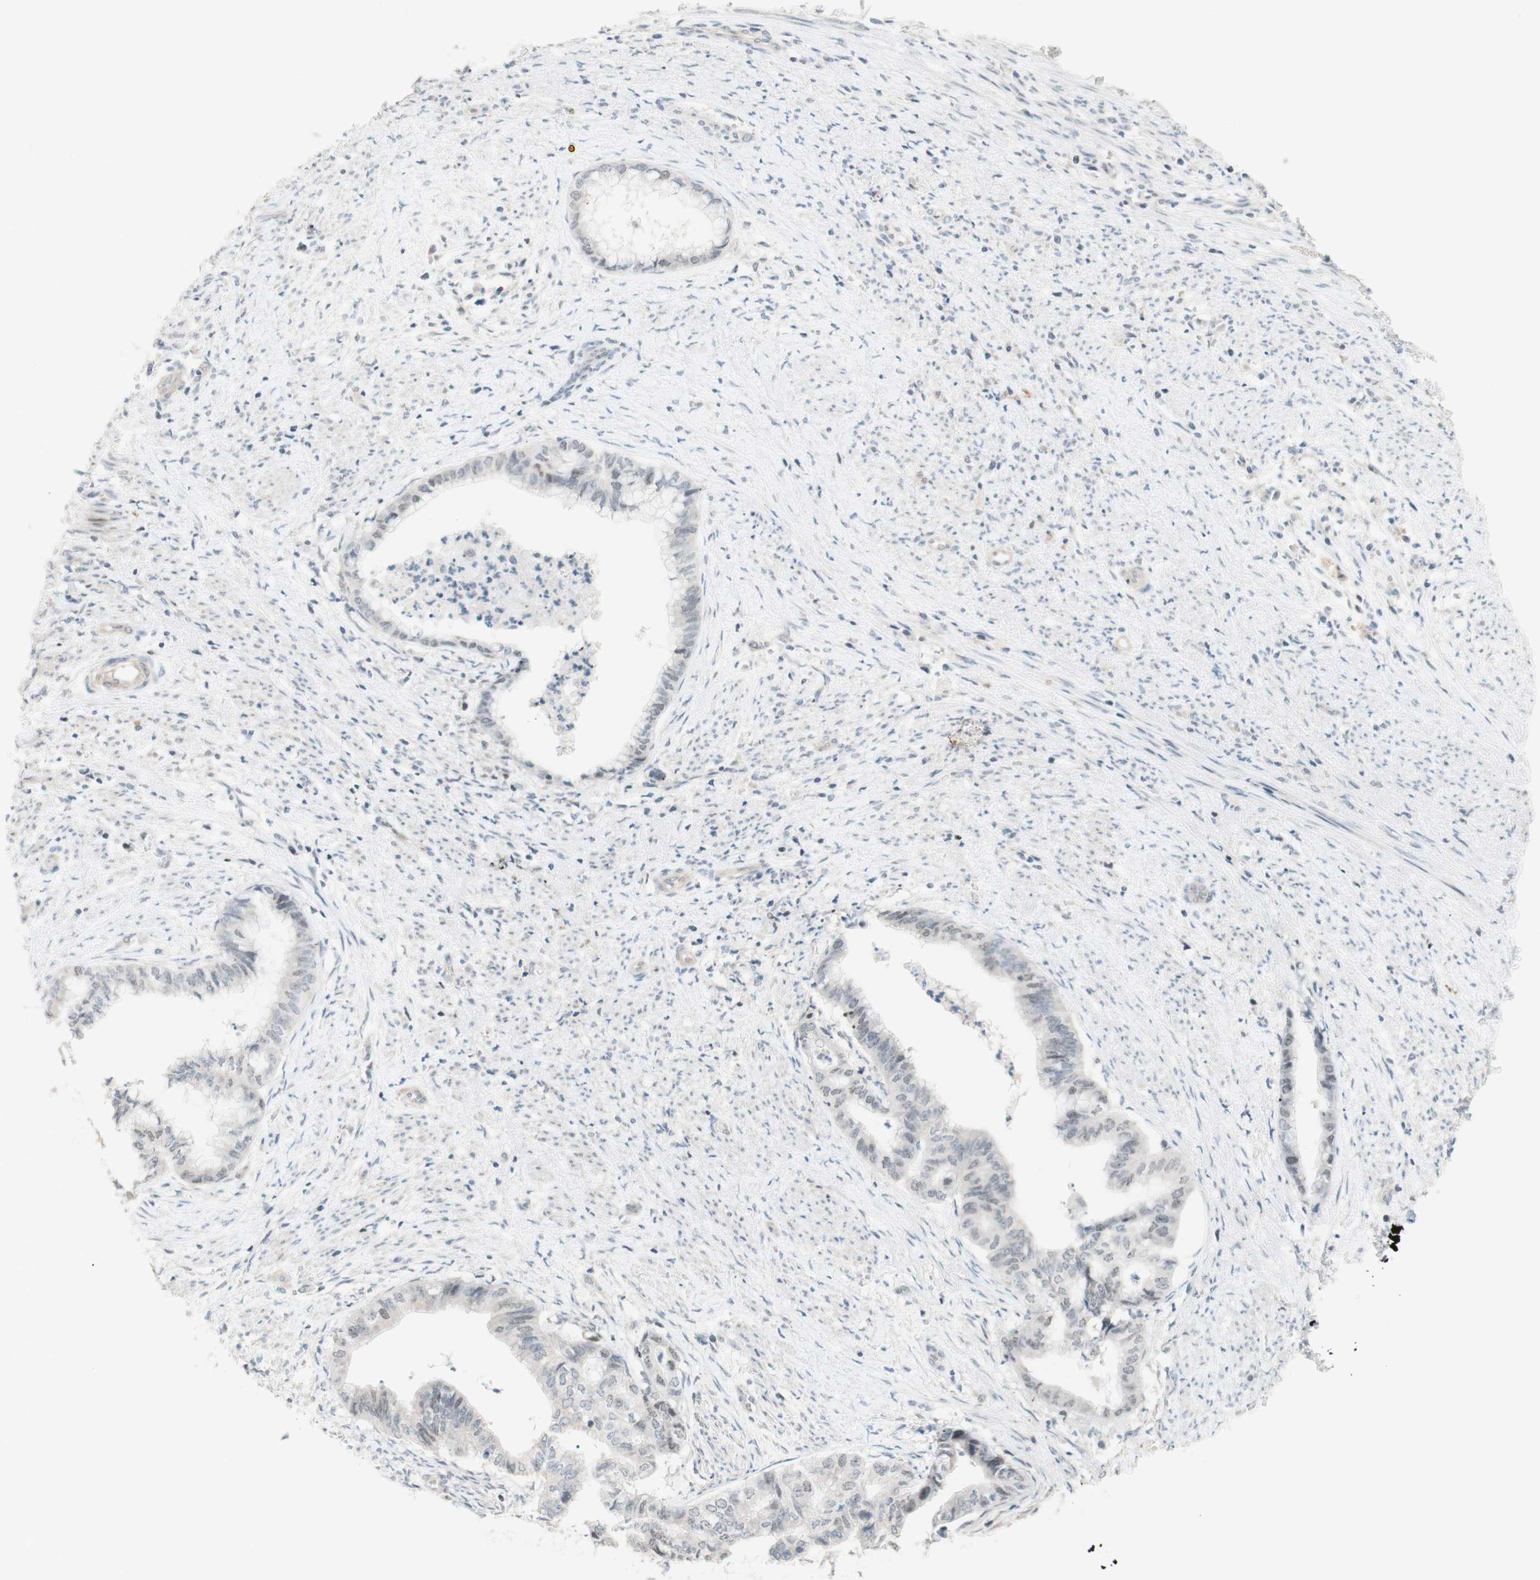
{"staining": {"intensity": "weak", "quantity": "<25%", "location": "nuclear"}, "tissue": "endometrial cancer", "cell_type": "Tumor cells", "image_type": "cancer", "snomed": [{"axis": "morphology", "description": "Necrosis, NOS"}, {"axis": "morphology", "description": "Adenocarcinoma, NOS"}, {"axis": "topography", "description": "Endometrium"}], "caption": "Immunohistochemistry of human endometrial cancer displays no positivity in tumor cells.", "gene": "JPH1", "patient": {"sex": "female", "age": 79}}